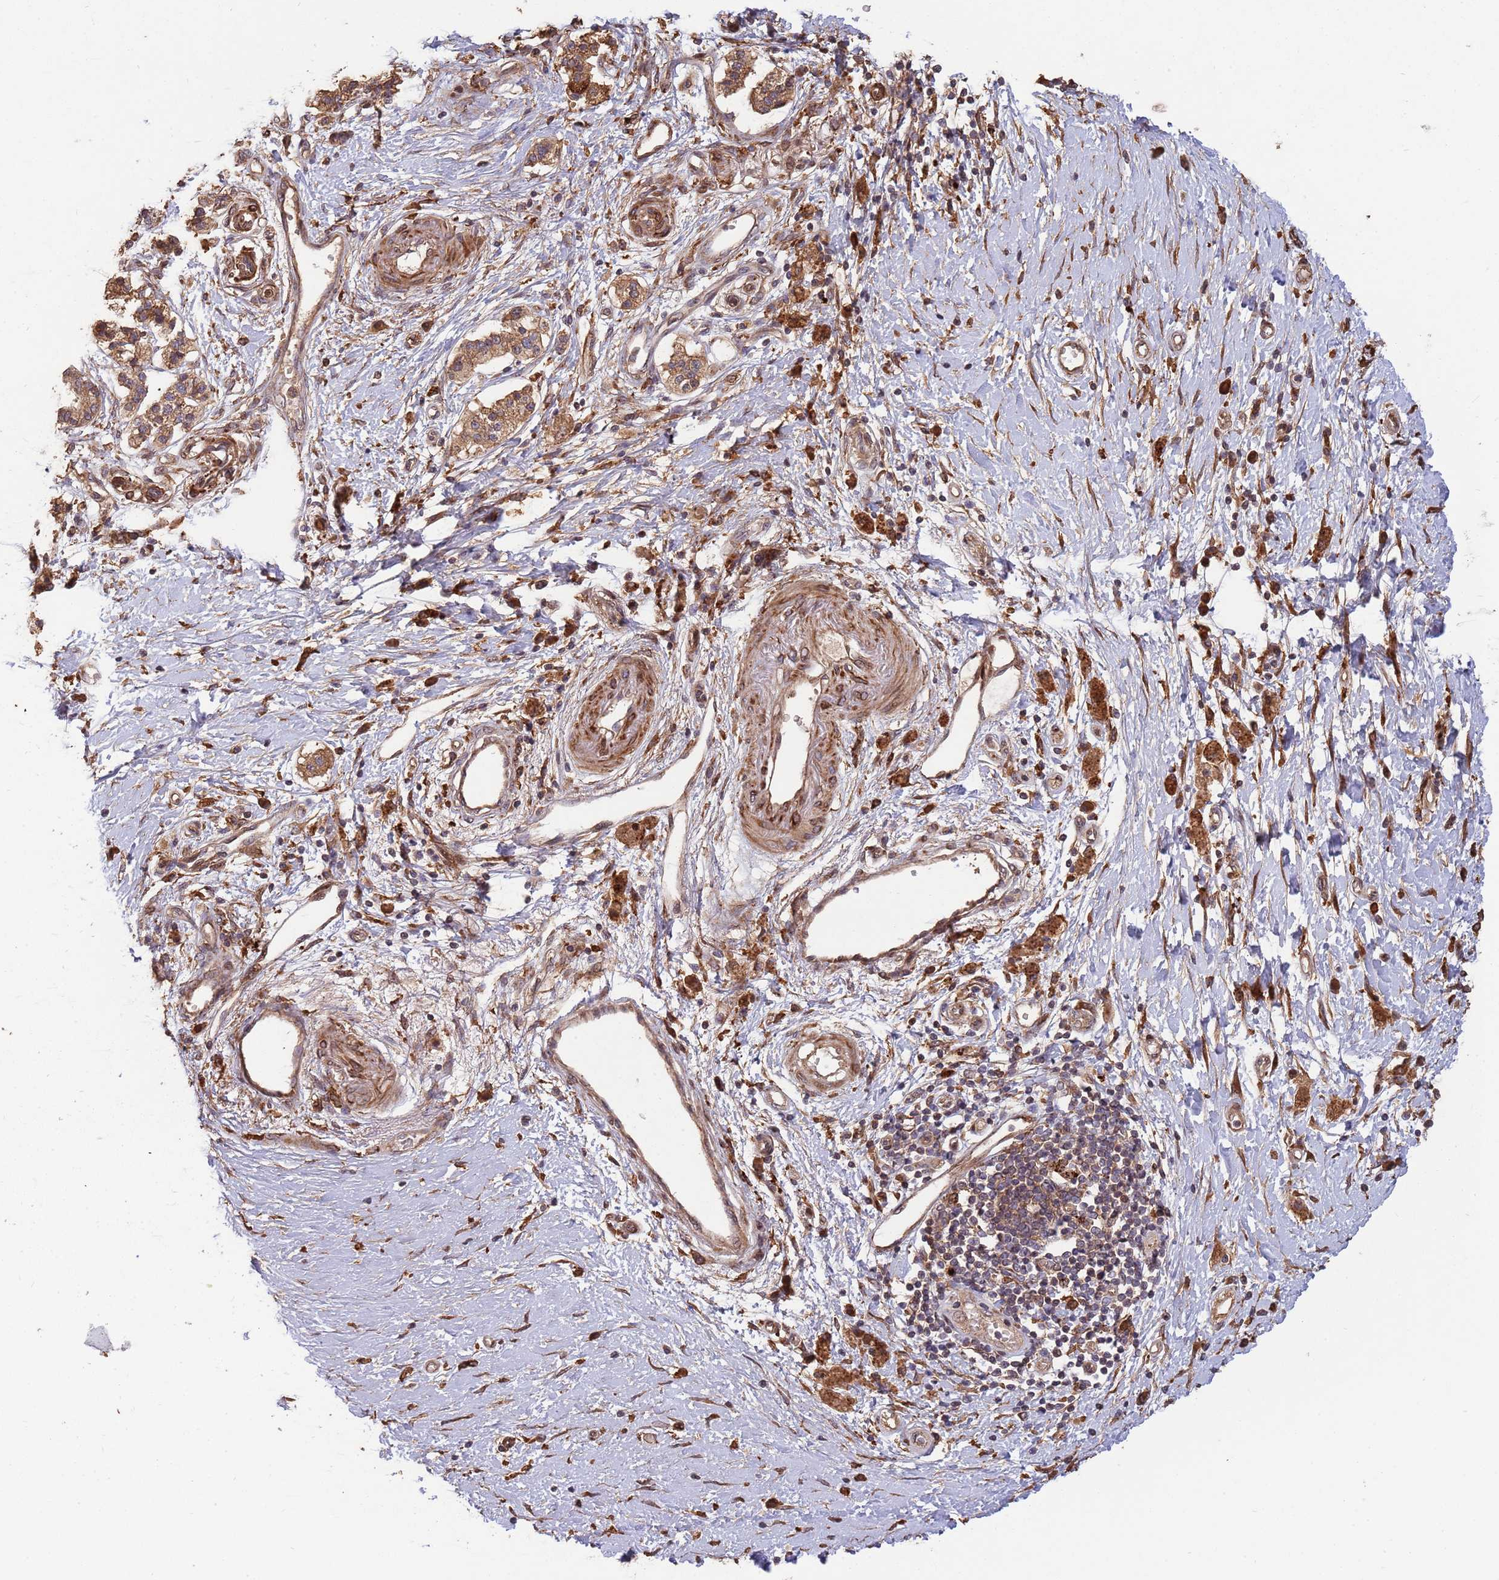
{"staining": {"intensity": "moderate", "quantity": ">75%", "location": "cytoplasmic/membranous,nuclear"}, "tissue": "pancreatic cancer", "cell_type": "Tumor cells", "image_type": "cancer", "snomed": [{"axis": "morphology", "description": "Adenocarcinoma, NOS"}, {"axis": "topography", "description": "Pancreas"}], "caption": "Protein staining demonstrates moderate cytoplasmic/membranous and nuclear positivity in approximately >75% of tumor cells in pancreatic cancer (adenocarcinoma).", "gene": "ZNF428", "patient": {"sex": "male", "age": 68}}